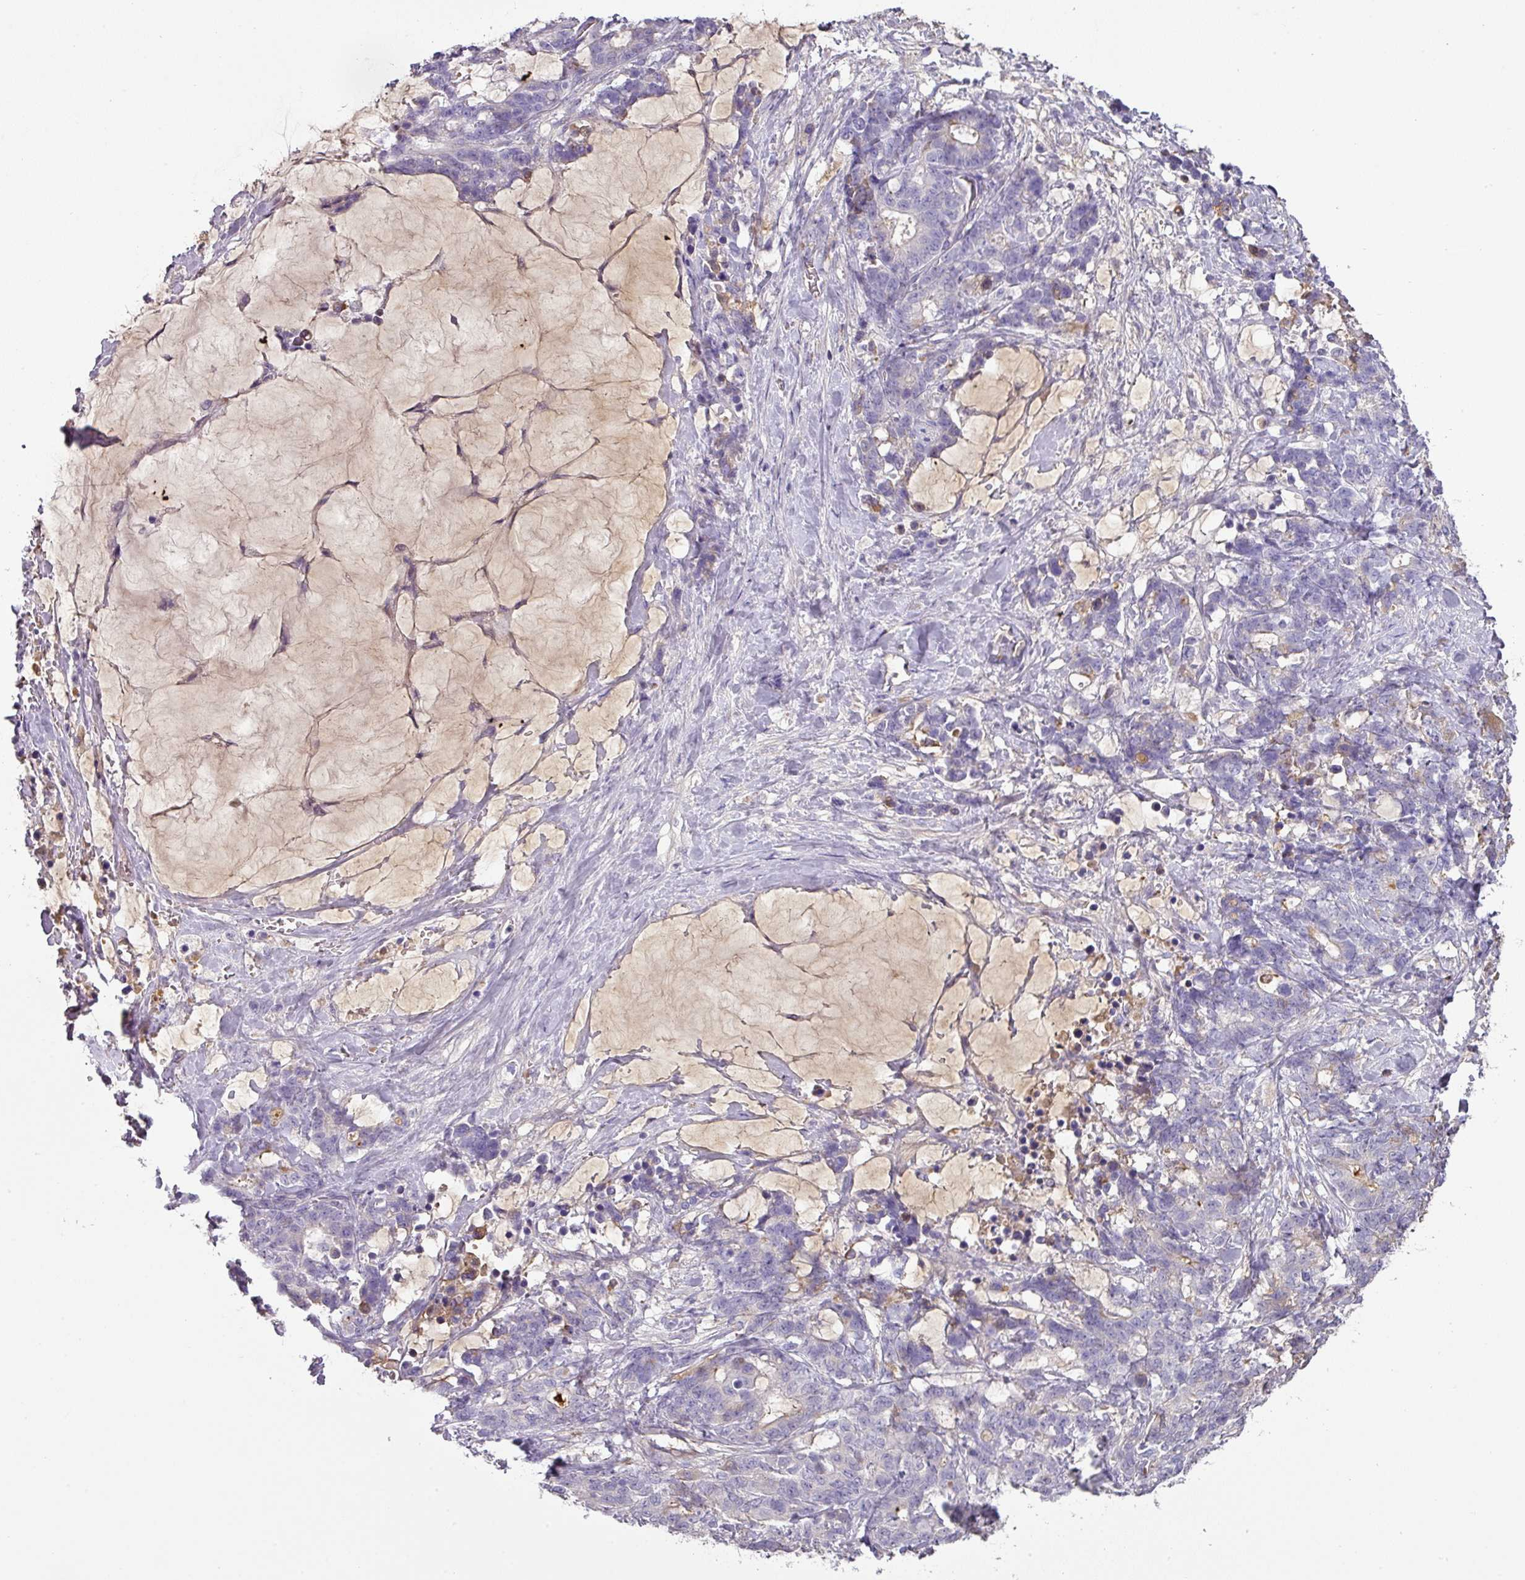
{"staining": {"intensity": "negative", "quantity": "none", "location": "none"}, "tissue": "stomach cancer", "cell_type": "Tumor cells", "image_type": "cancer", "snomed": [{"axis": "morphology", "description": "Normal tissue, NOS"}, {"axis": "morphology", "description": "Adenocarcinoma, NOS"}, {"axis": "topography", "description": "Stomach"}], "caption": "Histopathology image shows no protein positivity in tumor cells of stomach cancer (adenocarcinoma) tissue.", "gene": "CCZ1", "patient": {"sex": "female", "age": 64}}